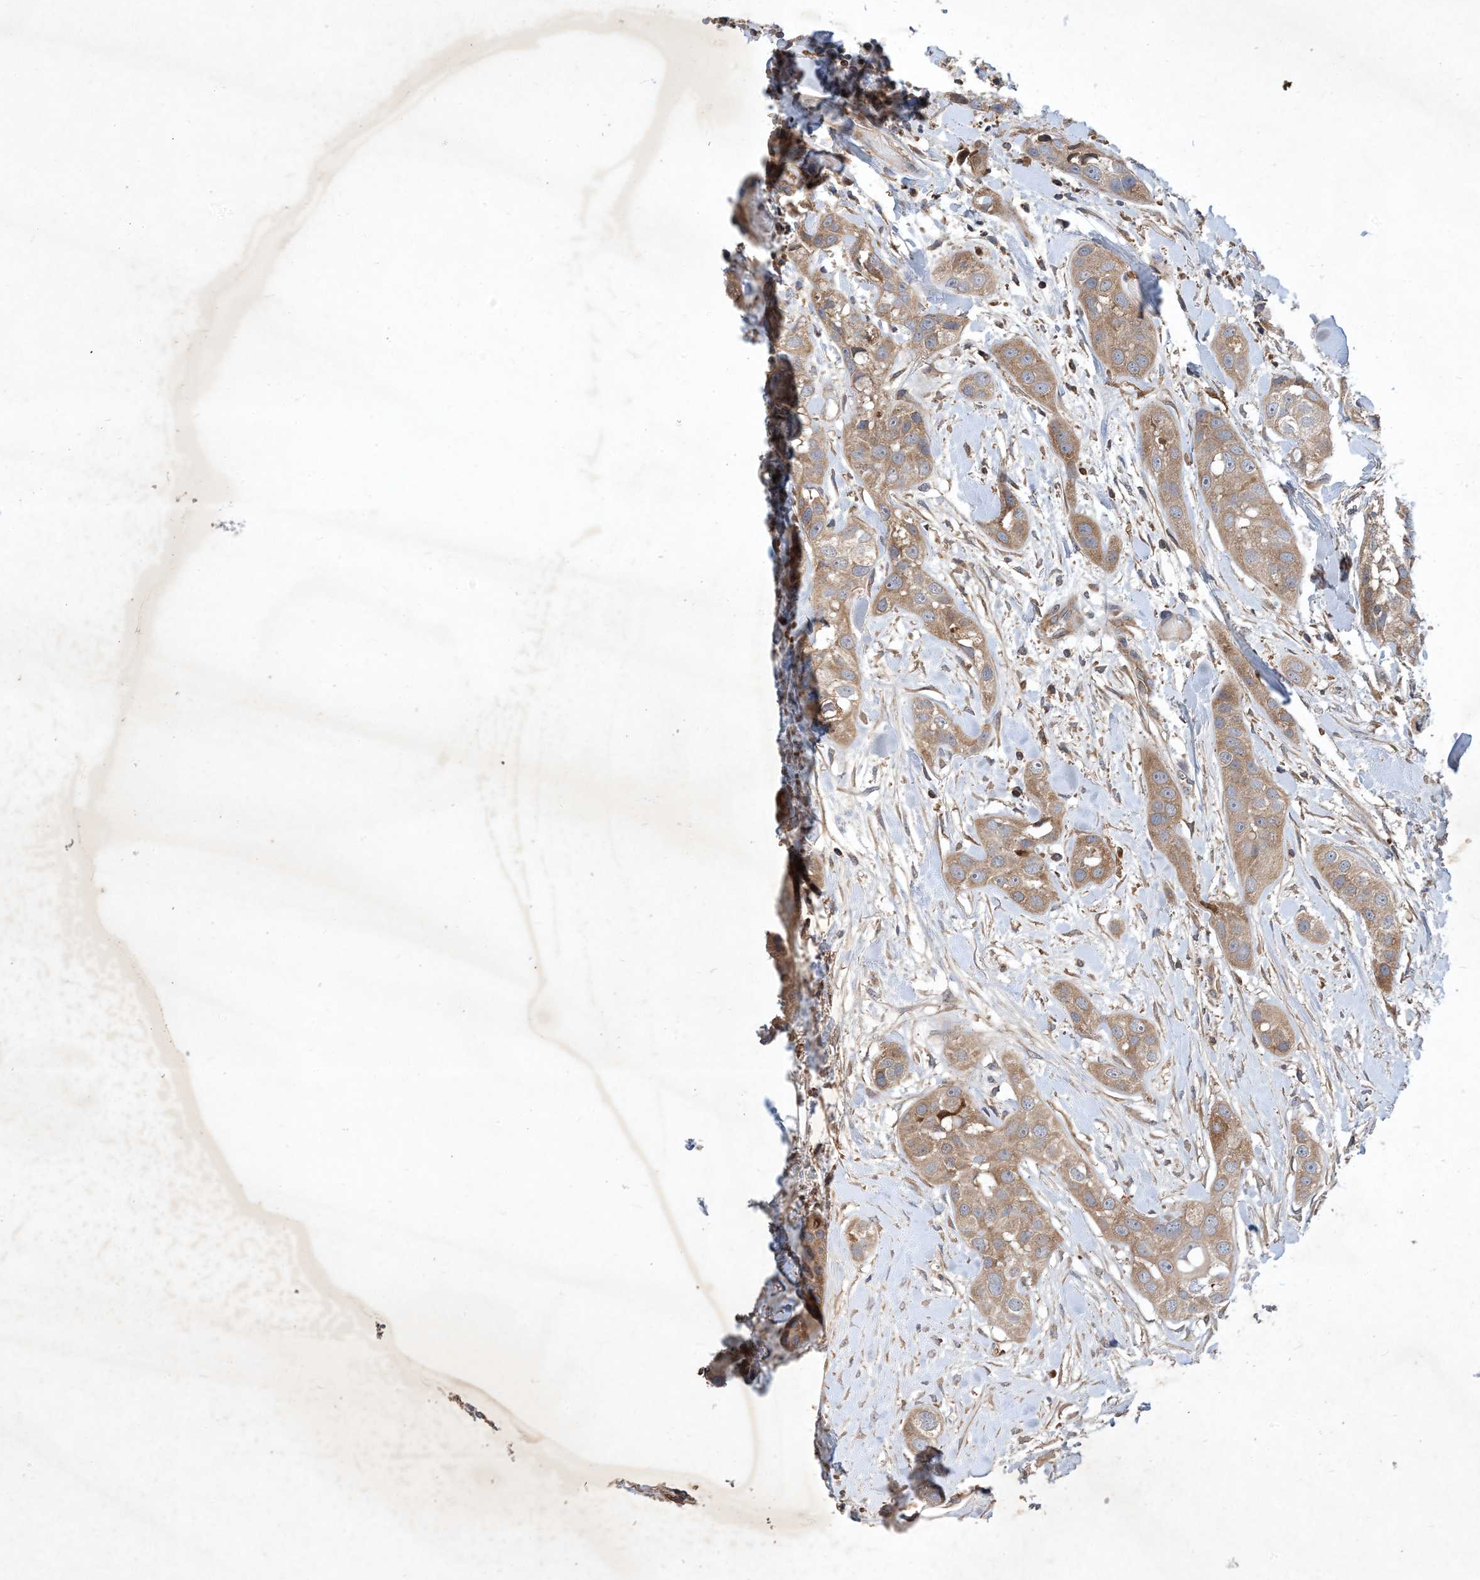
{"staining": {"intensity": "moderate", "quantity": ">75%", "location": "cytoplasmic/membranous"}, "tissue": "head and neck cancer", "cell_type": "Tumor cells", "image_type": "cancer", "snomed": [{"axis": "morphology", "description": "Normal tissue, NOS"}, {"axis": "morphology", "description": "Squamous cell carcinoma, NOS"}, {"axis": "topography", "description": "Skeletal muscle"}, {"axis": "topography", "description": "Head-Neck"}], "caption": "The micrograph demonstrates a brown stain indicating the presence of a protein in the cytoplasmic/membranous of tumor cells in head and neck cancer (squamous cell carcinoma). (Brightfield microscopy of DAB IHC at high magnification).", "gene": "STK19", "patient": {"sex": "male", "age": 51}}